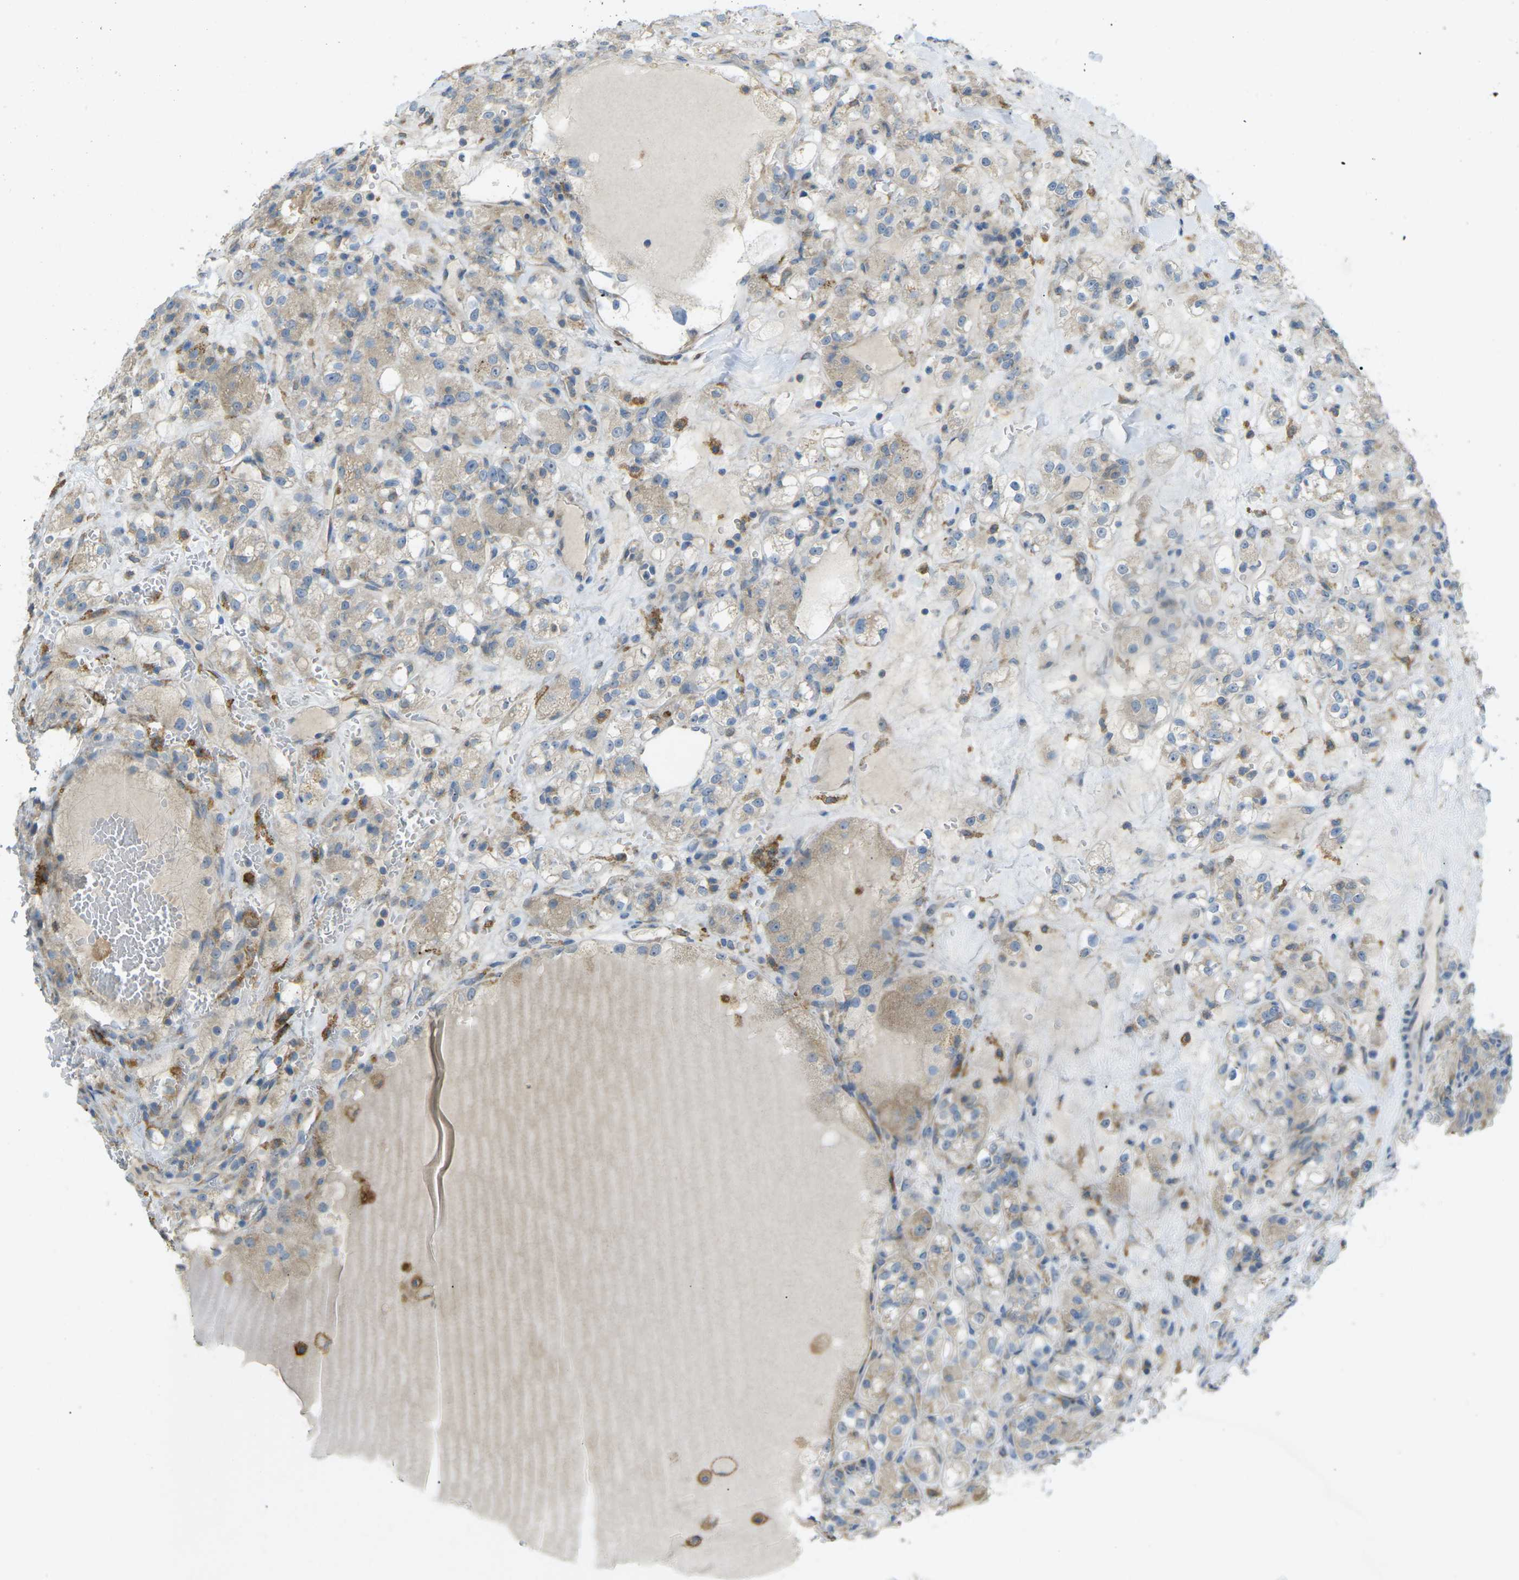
{"staining": {"intensity": "weak", "quantity": "25%-75%", "location": "cytoplasmic/membranous"}, "tissue": "renal cancer", "cell_type": "Tumor cells", "image_type": "cancer", "snomed": [{"axis": "morphology", "description": "Normal tissue, NOS"}, {"axis": "morphology", "description": "Adenocarcinoma, NOS"}, {"axis": "topography", "description": "Kidney"}], "caption": "This is a photomicrograph of immunohistochemistry staining of renal adenocarcinoma, which shows weak expression in the cytoplasmic/membranous of tumor cells.", "gene": "MYLK4", "patient": {"sex": "male", "age": 61}}